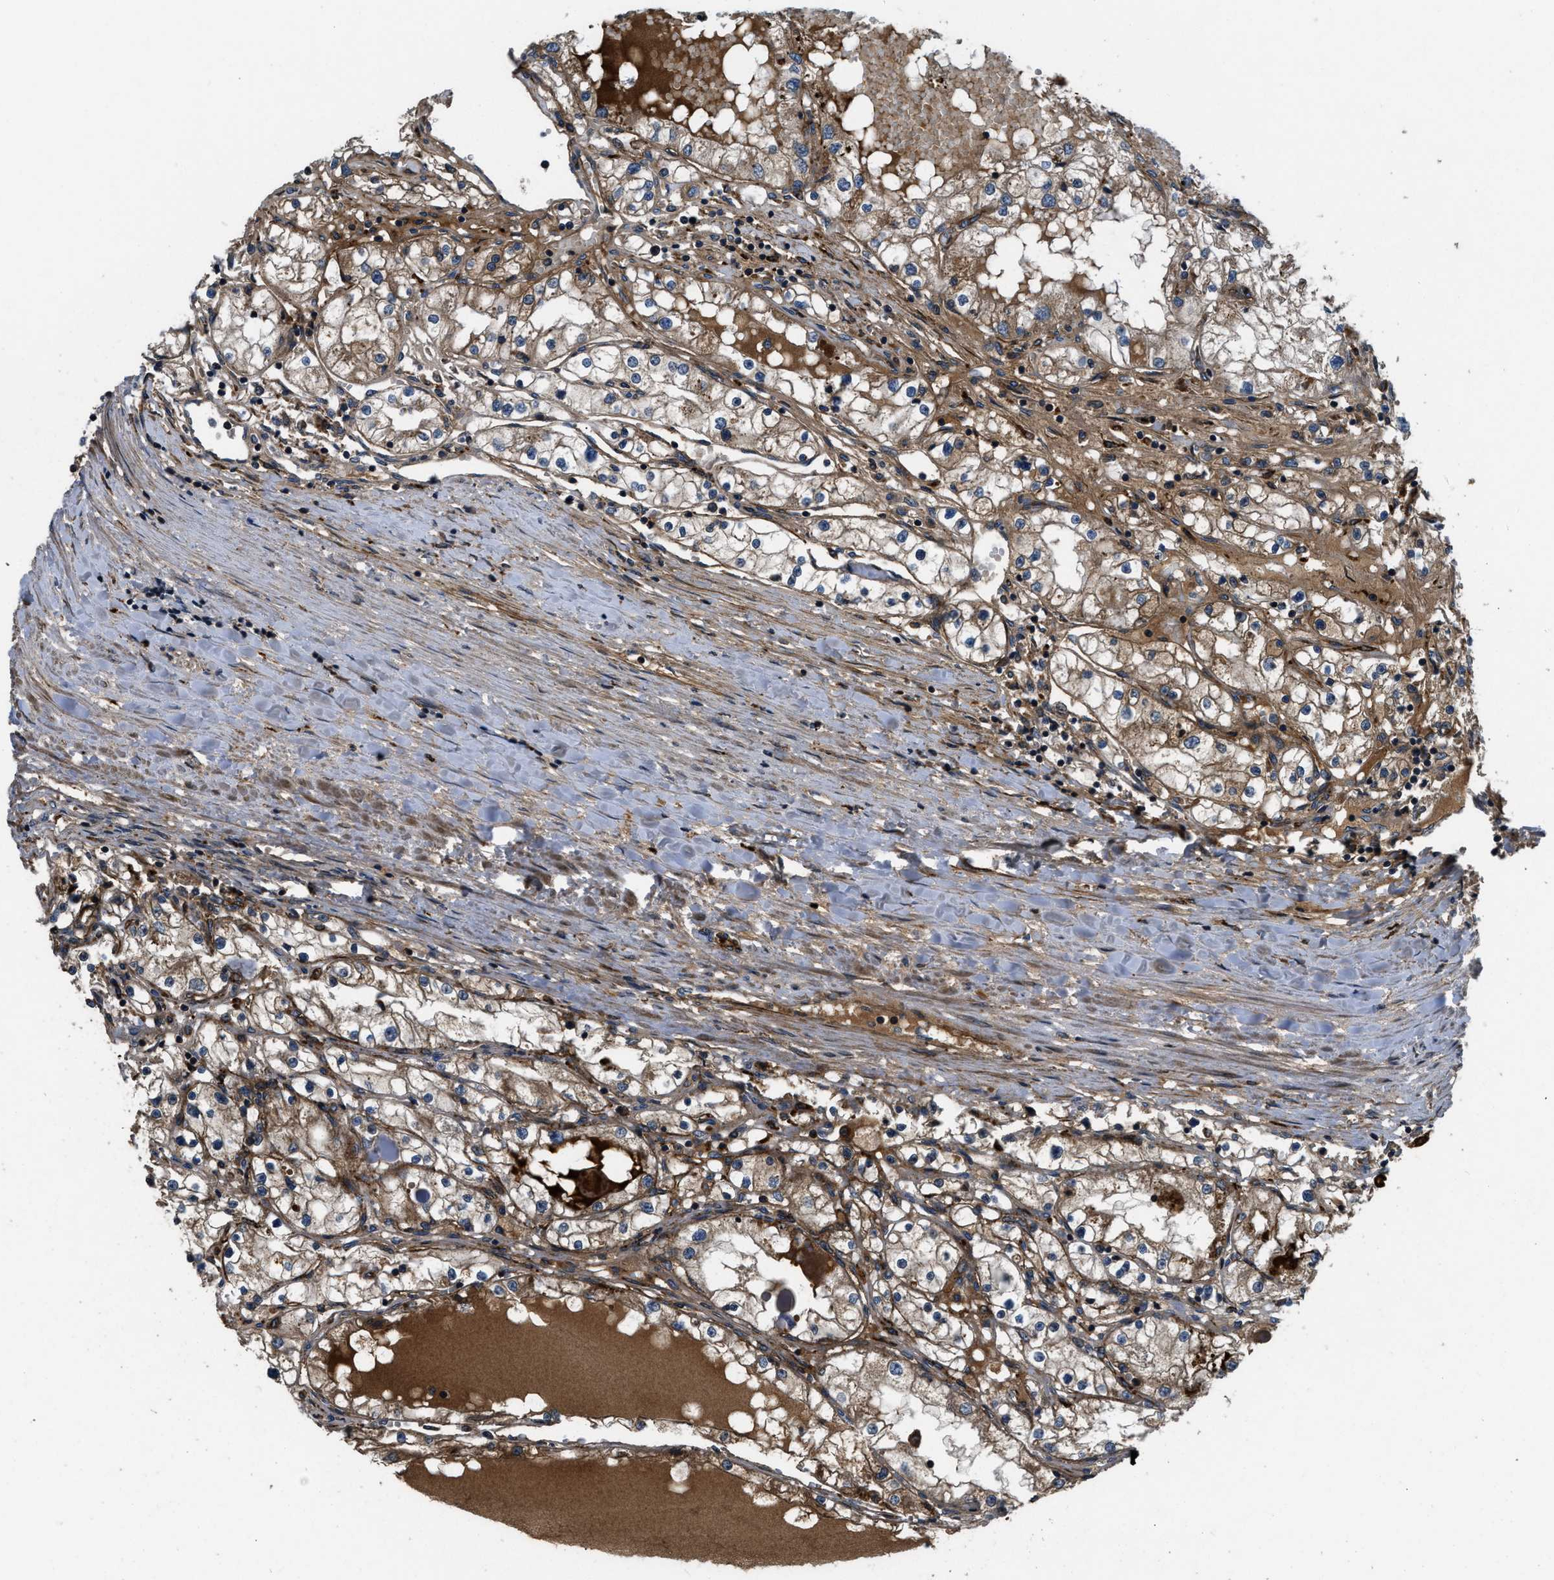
{"staining": {"intensity": "moderate", "quantity": "25%-75%", "location": "cytoplasmic/membranous"}, "tissue": "renal cancer", "cell_type": "Tumor cells", "image_type": "cancer", "snomed": [{"axis": "morphology", "description": "Adenocarcinoma, NOS"}, {"axis": "topography", "description": "Kidney"}], "caption": "Tumor cells exhibit medium levels of moderate cytoplasmic/membranous positivity in about 25%-75% of cells in renal cancer.", "gene": "GGH", "patient": {"sex": "male", "age": 68}}